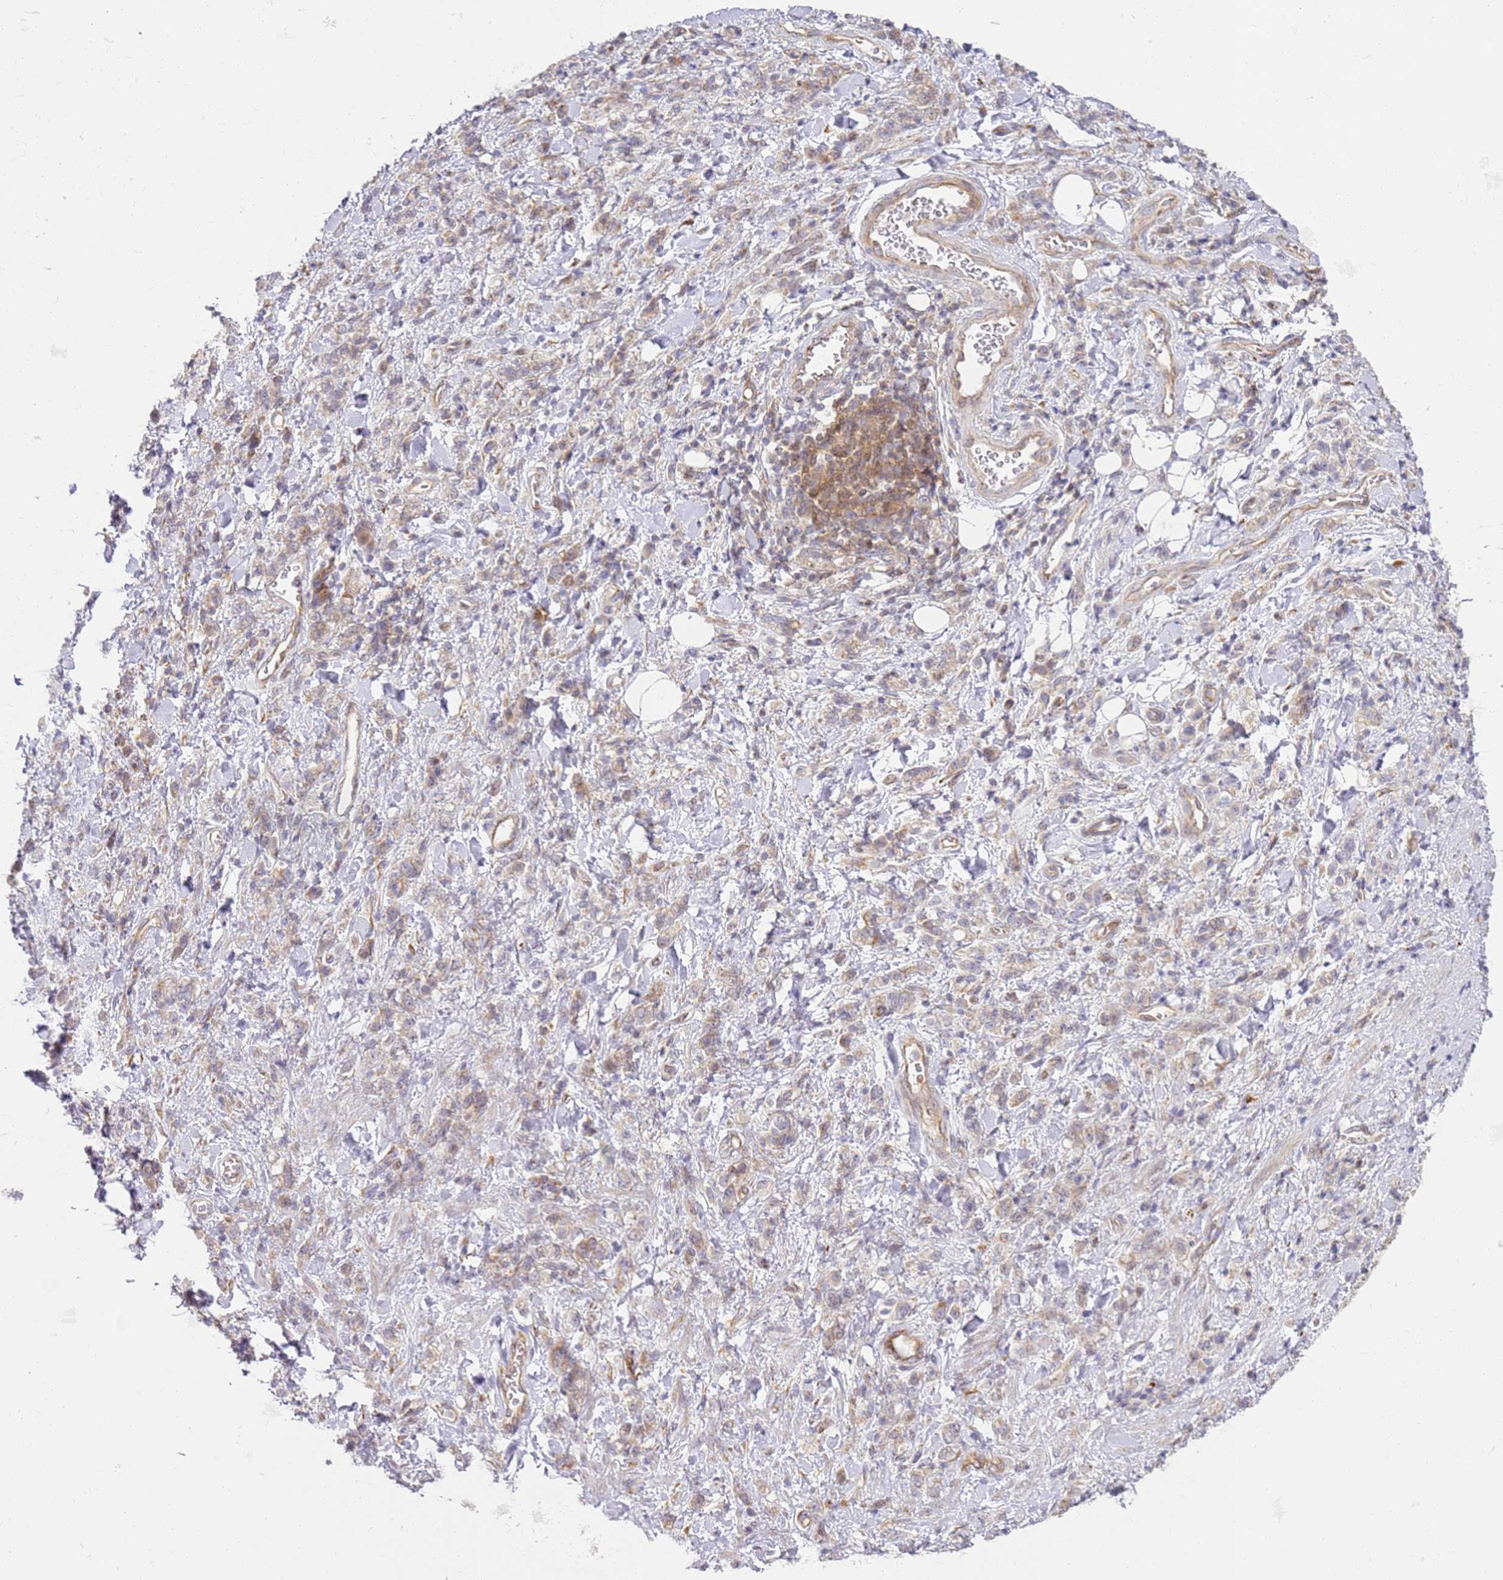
{"staining": {"intensity": "weak", "quantity": "25%-75%", "location": "cytoplasmic/membranous"}, "tissue": "stomach cancer", "cell_type": "Tumor cells", "image_type": "cancer", "snomed": [{"axis": "morphology", "description": "Adenocarcinoma, NOS"}, {"axis": "topography", "description": "Stomach"}], "caption": "The immunohistochemical stain highlights weak cytoplasmic/membranous positivity in tumor cells of adenocarcinoma (stomach) tissue.", "gene": "GRAP", "patient": {"sex": "male", "age": 77}}